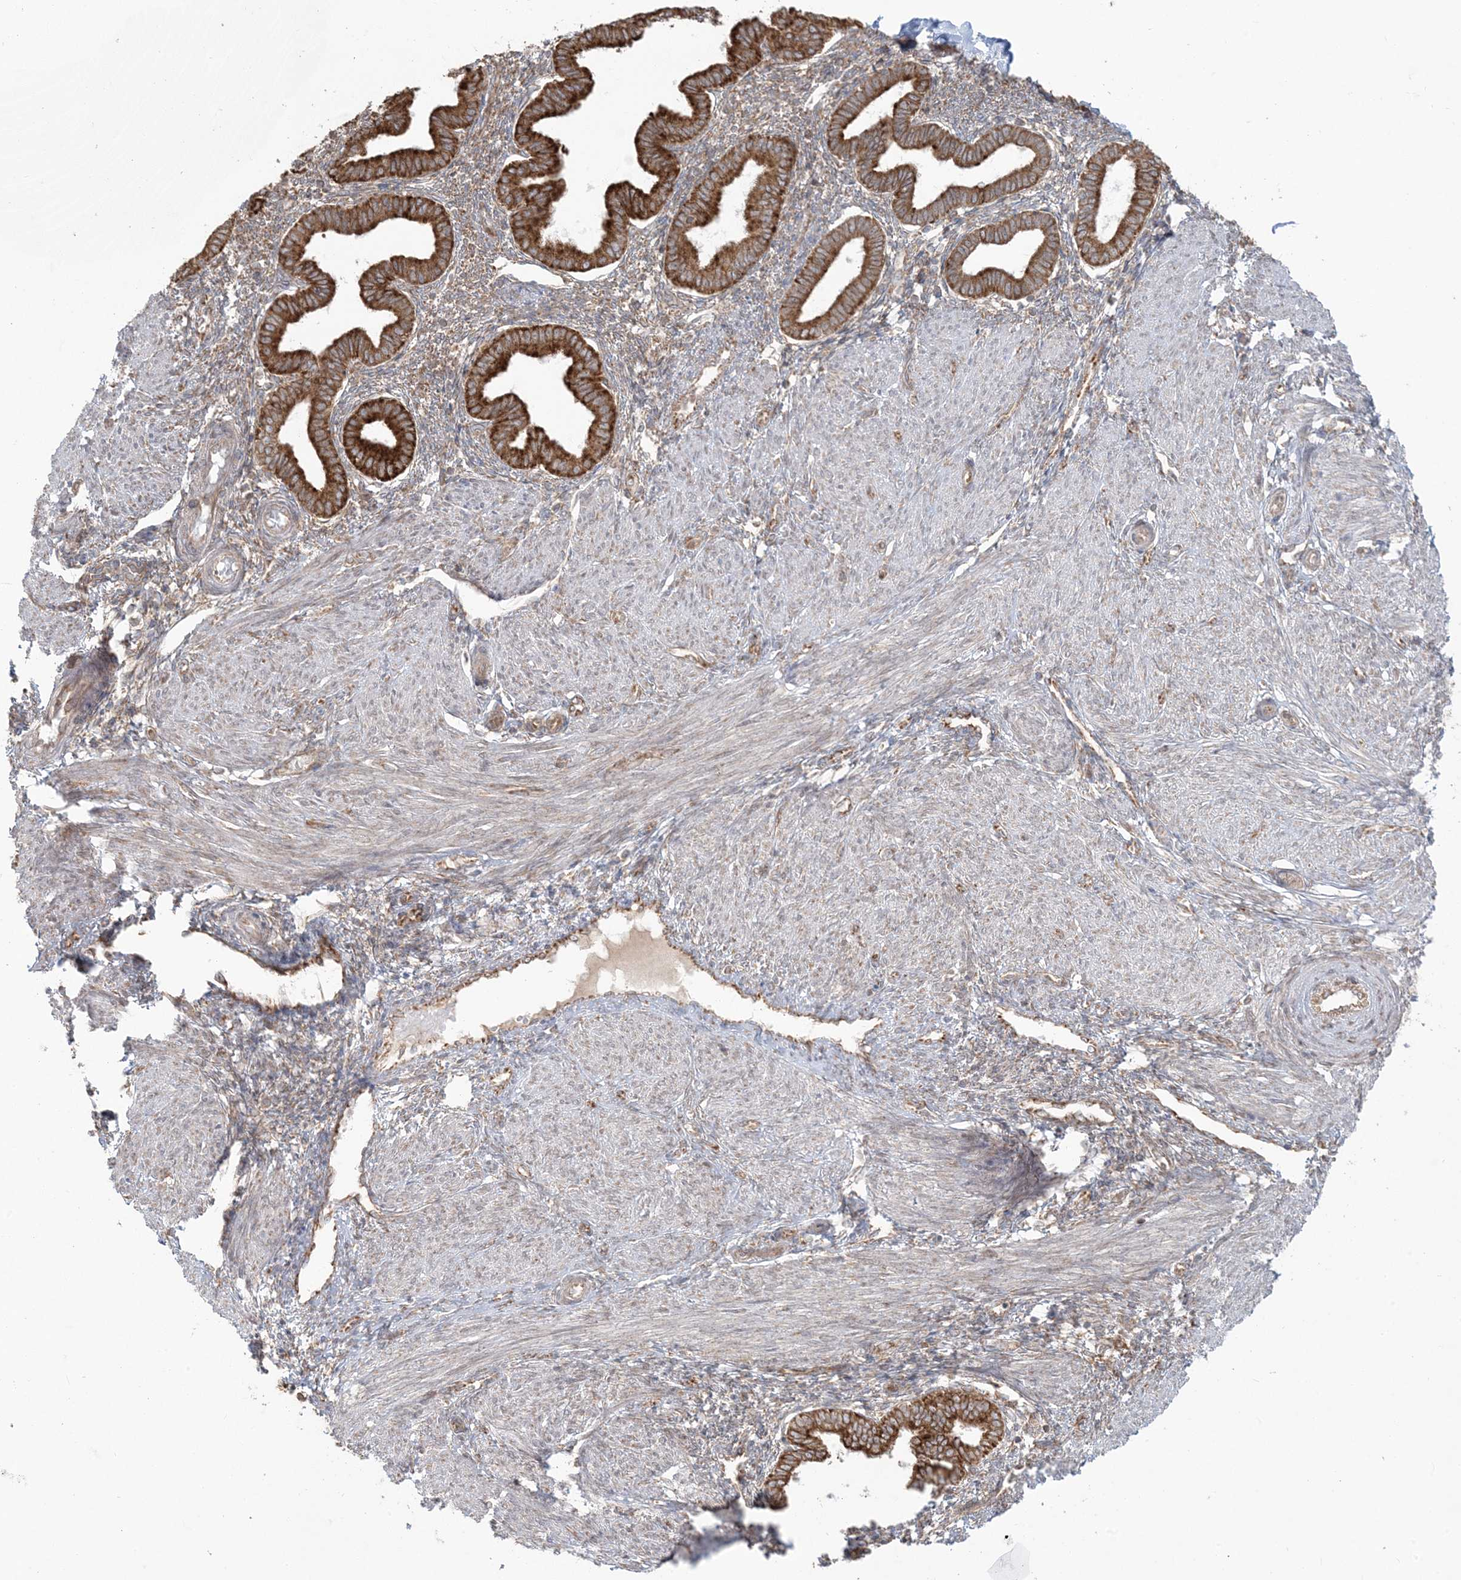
{"staining": {"intensity": "moderate", "quantity": ">75%", "location": "cytoplasmic/membranous"}, "tissue": "endometrium", "cell_type": "Cells in endometrial stroma", "image_type": "normal", "snomed": [{"axis": "morphology", "description": "Normal tissue, NOS"}, {"axis": "topography", "description": "Endometrium"}], "caption": "The histopathology image reveals staining of unremarkable endometrium, revealing moderate cytoplasmic/membranous protein positivity (brown color) within cells in endometrial stroma.", "gene": "UBXN4", "patient": {"sex": "female", "age": 53}}